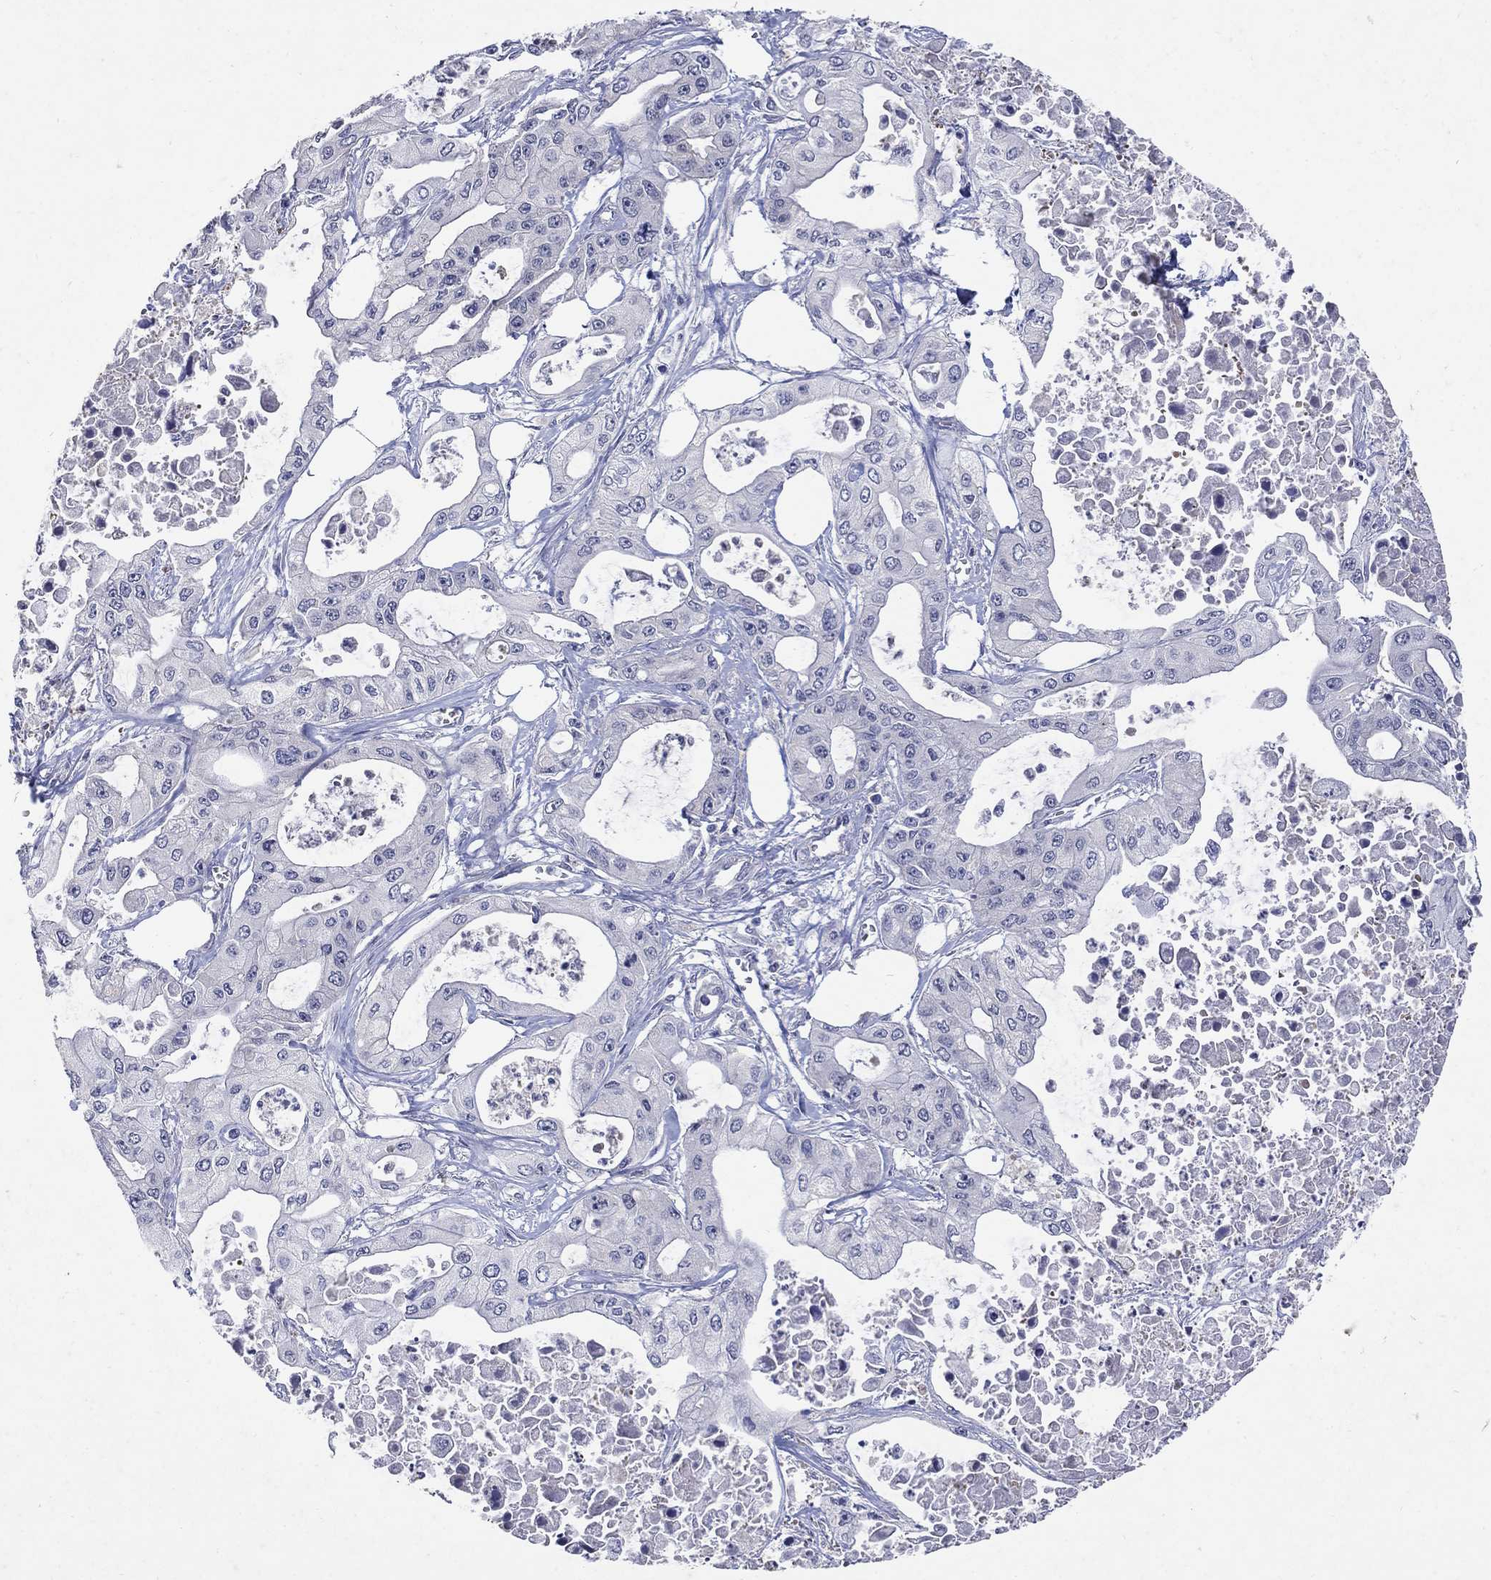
{"staining": {"intensity": "negative", "quantity": "none", "location": "none"}, "tissue": "pancreatic cancer", "cell_type": "Tumor cells", "image_type": "cancer", "snomed": [{"axis": "morphology", "description": "Adenocarcinoma, NOS"}, {"axis": "topography", "description": "Pancreas"}], "caption": "Immunohistochemistry image of neoplastic tissue: human pancreatic cancer stained with DAB (3,3'-diaminobenzidine) reveals no significant protein staining in tumor cells.", "gene": "CETN1", "patient": {"sex": "male", "age": 70}}